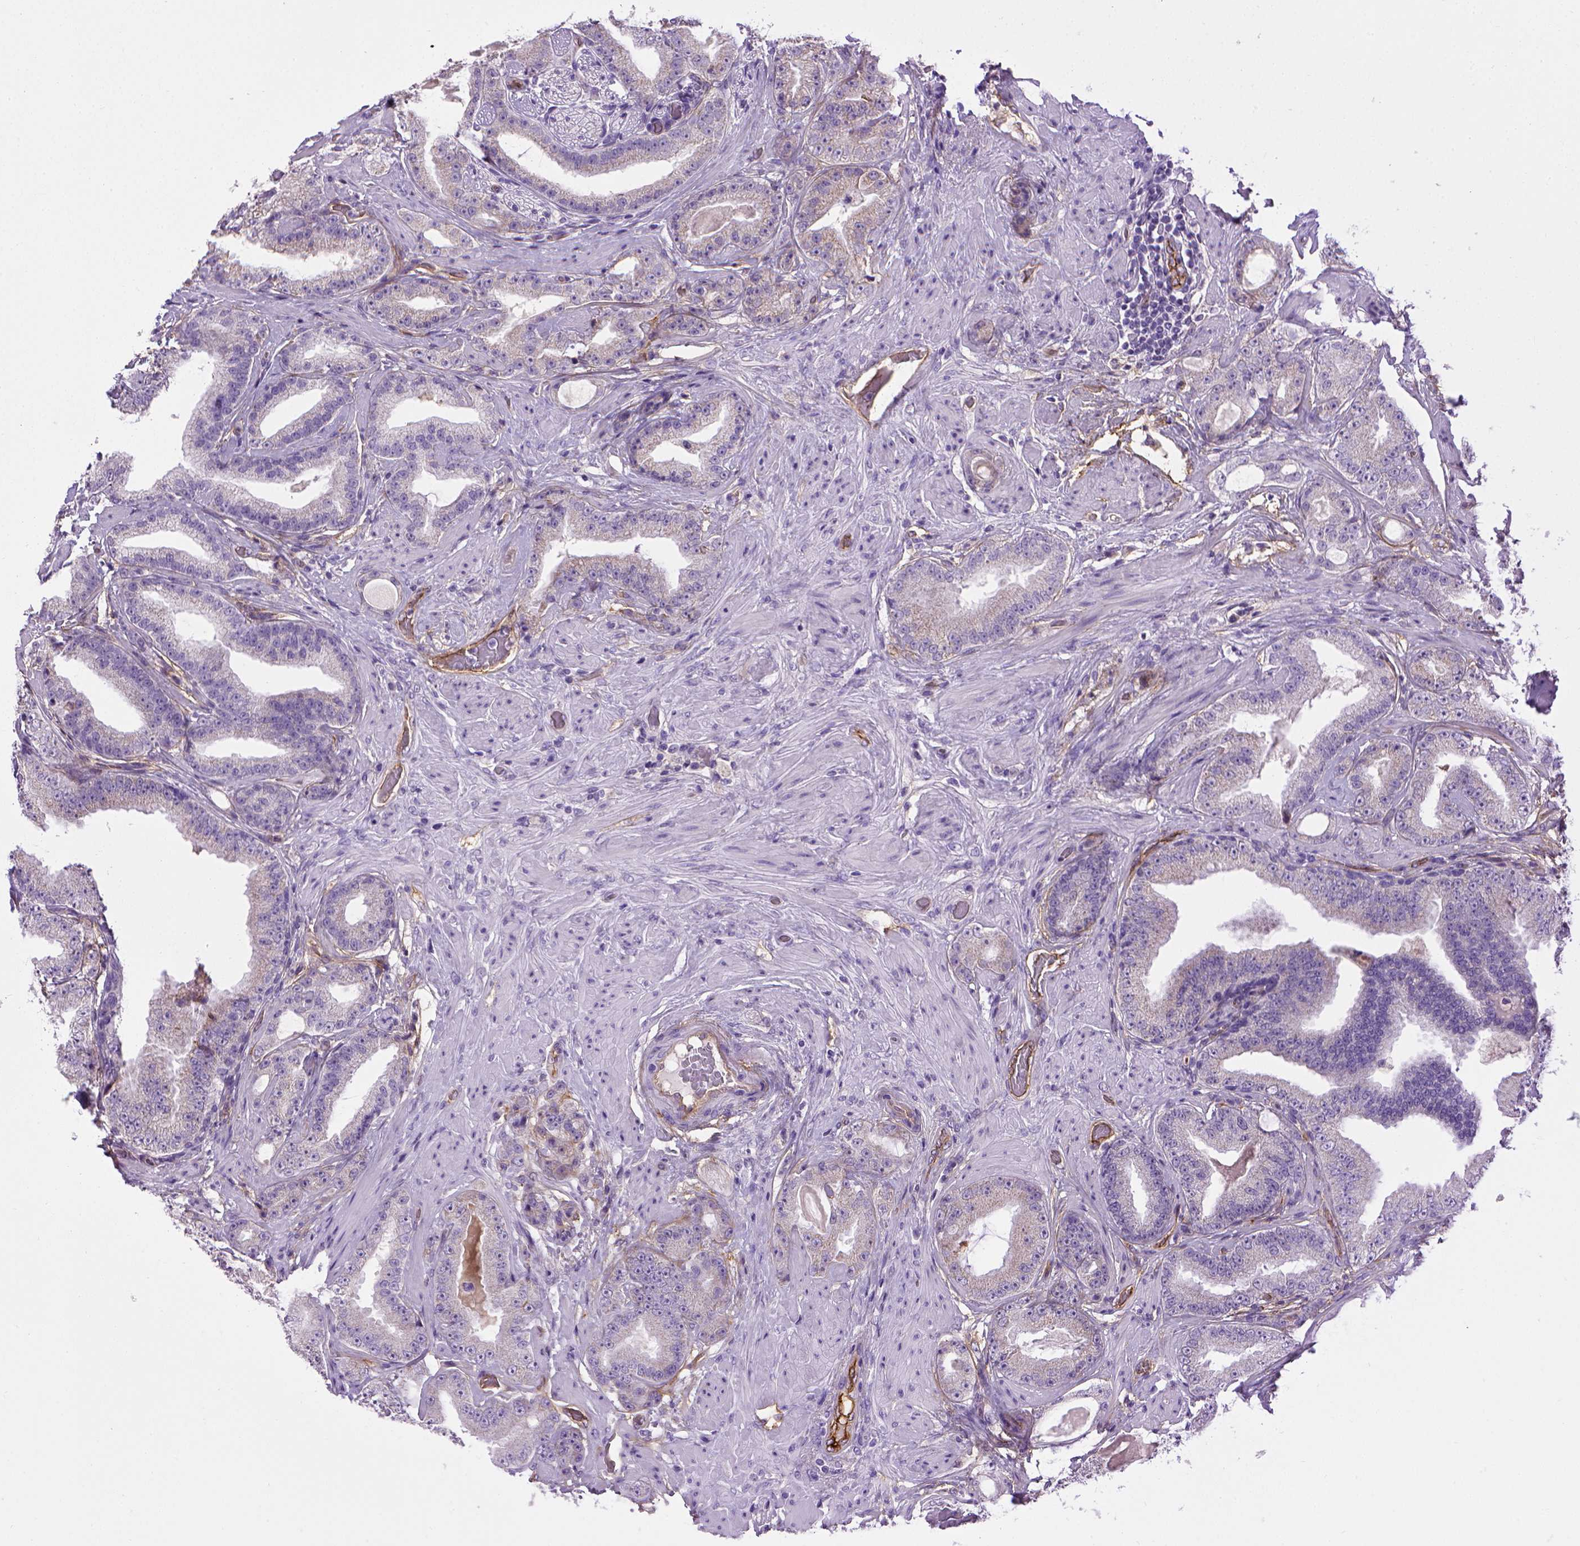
{"staining": {"intensity": "negative", "quantity": "none", "location": "none"}, "tissue": "prostate cancer", "cell_type": "Tumor cells", "image_type": "cancer", "snomed": [{"axis": "morphology", "description": "Adenocarcinoma, Low grade"}, {"axis": "topography", "description": "Prostate"}], "caption": "Prostate low-grade adenocarcinoma was stained to show a protein in brown. There is no significant expression in tumor cells.", "gene": "ENG", "patient": {"sex": "male", "age": 60}}